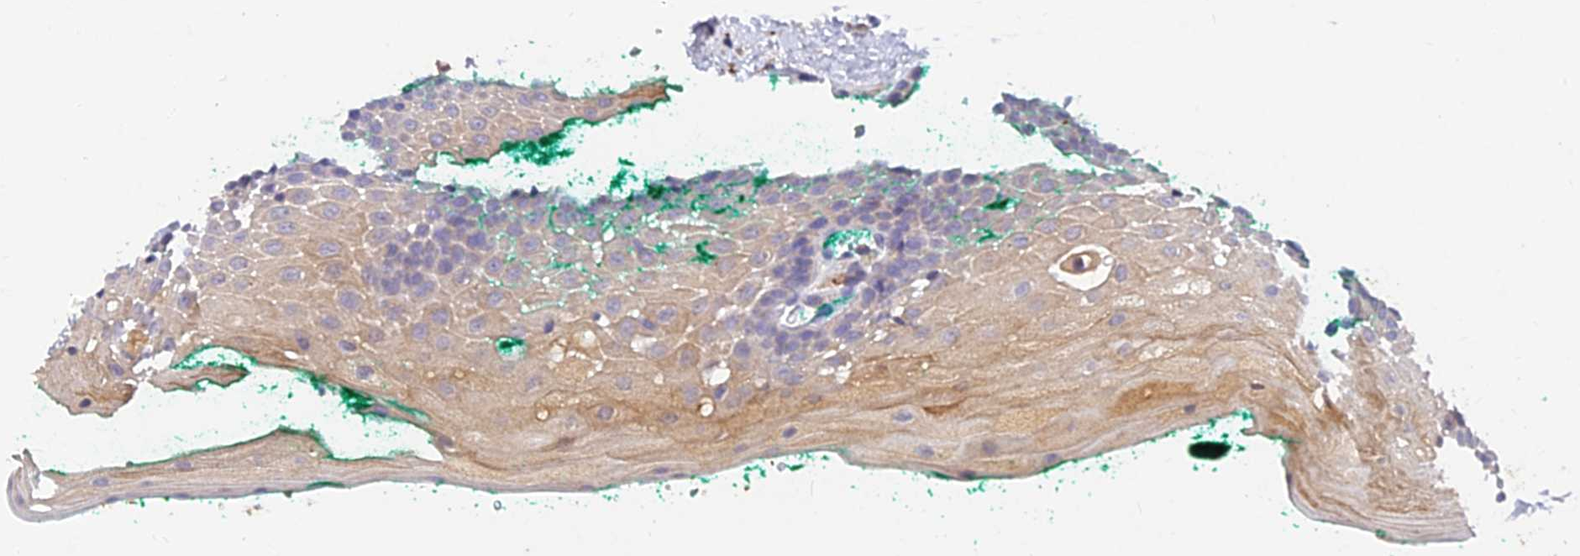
{"staining": {"intensity": "moderate", "quantity": "<25%", "location": "cytoplasmic/membranous"}, "tissue": "oral mucosa", "cell_type": "Squamous epithelial cells", "image_type": "normal", "snomed": [{"axis": "morphology", "description": "Normal tissue, NOS"}, {"axis": "topography", "description": "Oral tissue"}], "caption": "A brown stain shows moderate cytoplasmic/membranous expression of a protein in squamous epithelial cells of benign human oral mucosa.", "gene": "ACSM5", "patient": {"sex": "female", "age": 70}}